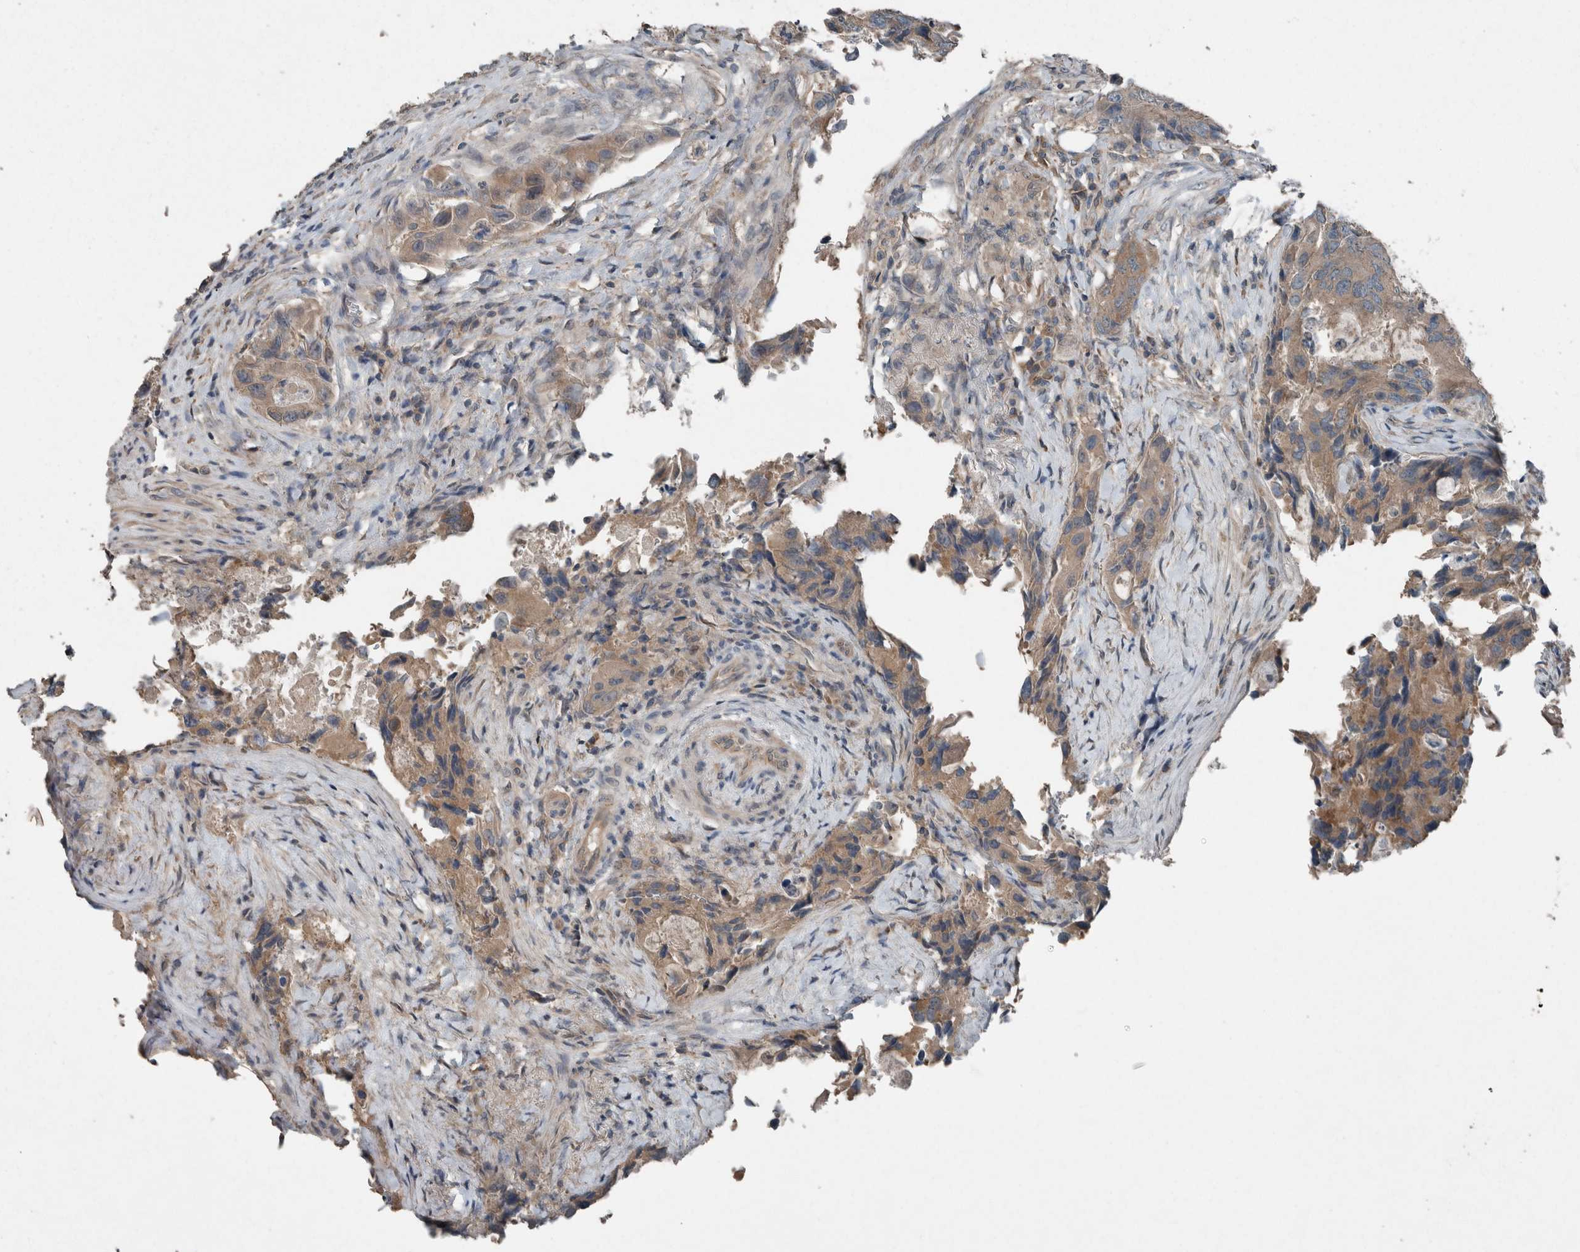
{"staining": {"intensity": "weak", "quantity": ">75%", "location": "cytoplasmic/membranous"}, "tissue": "colorectal cancer", "cell_type": "Tumor cells", "image_type": "cancer", "snomed": [{"axis": "morphology", "description": "Adenocarcinoma, NOS"}, {"axis": "topography", "description": "Colon"}], "caption": "Immunohistochemistry (IHC) of human colorectal cancer demonstrates low levels of weak cytoplasmic/membranous staining in about >75% of tumor cells.", "gene": "KNTC1", "patient": {"sex": "male", "age": 71}}